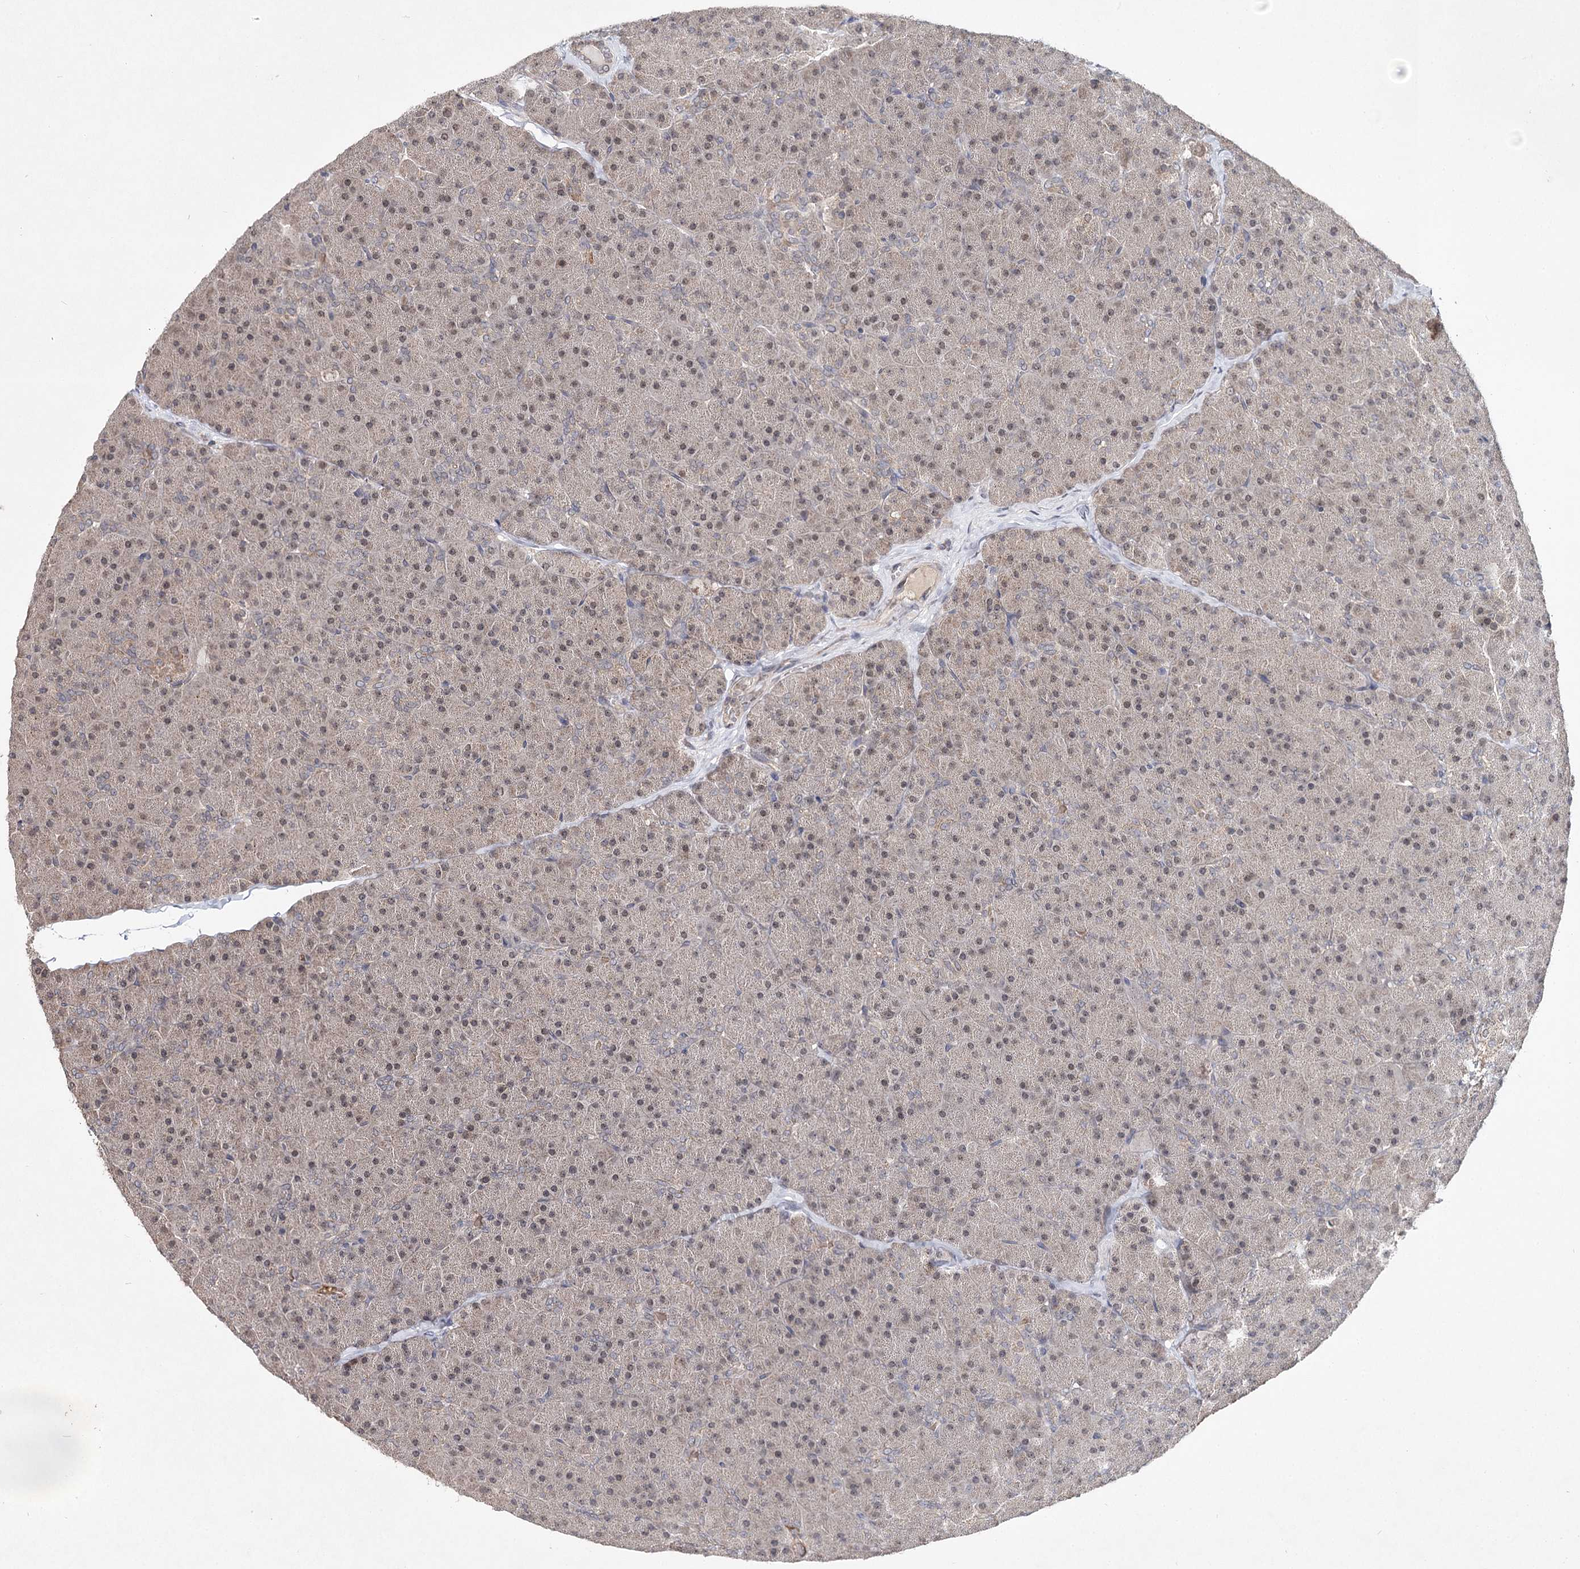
{"staining": {"intensity": "moderate", "quantity": "25%-75%", "location": "cytoplasmic/membranous,nuclear"}, "tissue": "pancreas", "cell_type": "Exocrine glandular cells", "image_type": "normal", "snomed": [{"axis": "morphology", "description": "Normal tissue, NOS"}, {"axis": "topography", "description": "Pancreas"}], "caption": "Immunohistochemistry histopathology image of normal pancreas stained for a protein (brown), which reveals medium levels of moderate cytoplasmic/membranous,nuclear expression in about 25%-75% of exocrine glandular cells.", "gene": "NOPCHAP1", "patient": {"sex": "male", "age": 36}}